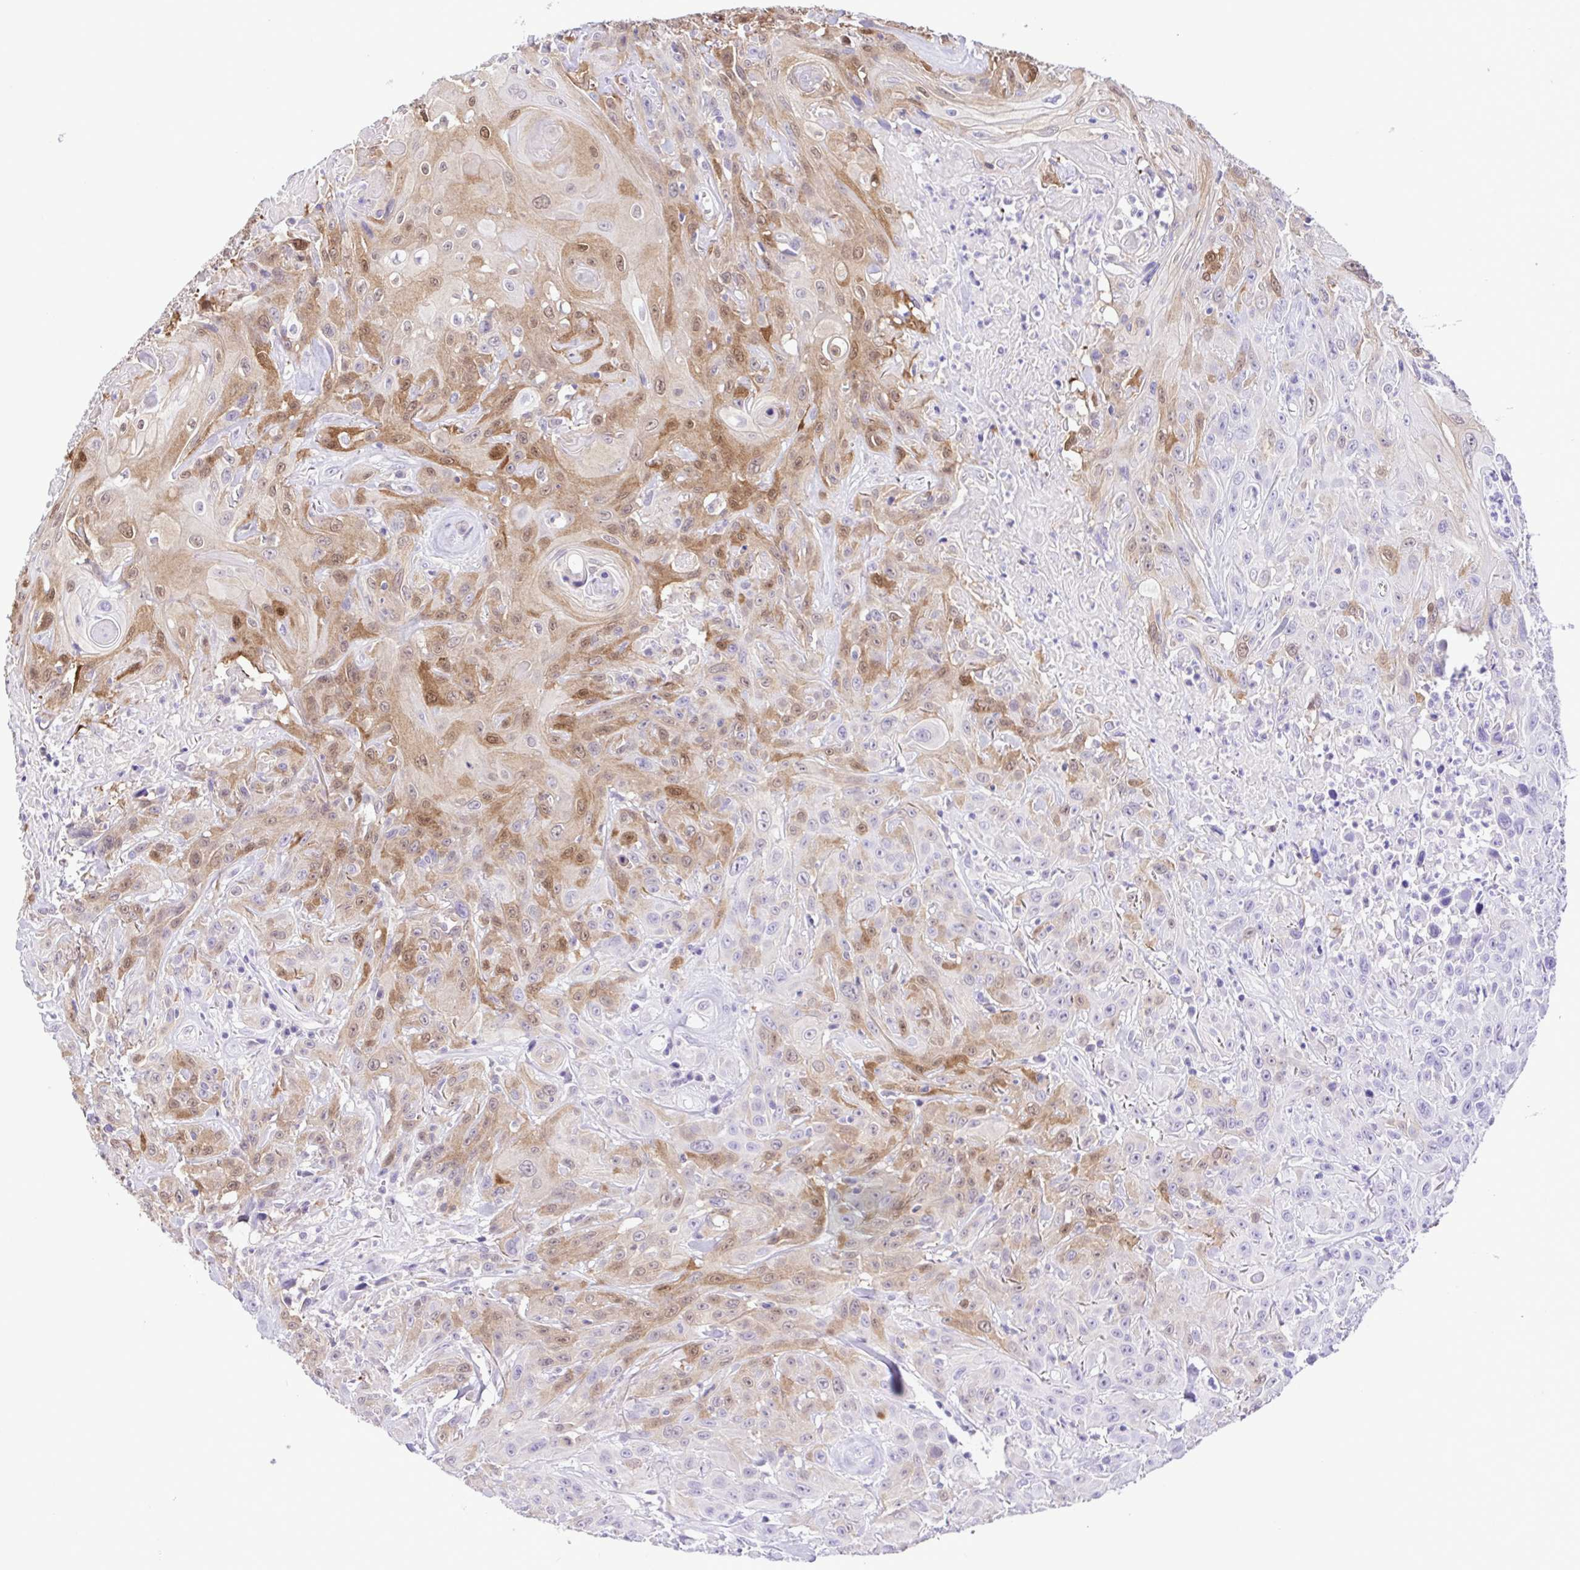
{"staining": {"intensity": "moderate", "quantity": "<25%", "location": "cytoplasmic/membranous,nuclear"}, "tissue": "head and neck cancer", "cell_type": "Tumor cells", "image_type": "cancer", "snomed": [{"axis": "morphology", "description": "Squamous cell carcinoma, NOS"}, {"axis": "topography", "description": "Skin"}, {"axis": "topography", "description": "Head-Neck"}], "caption": "Protein analysis of squamous cell carcinoma (head and neck) tissue displays moderate cytoplasmic/membranous and nuclear positivity in about <25% of tumor cells.", "gene": "CASP14", "patient": {"sex": "male", "age": 80}}